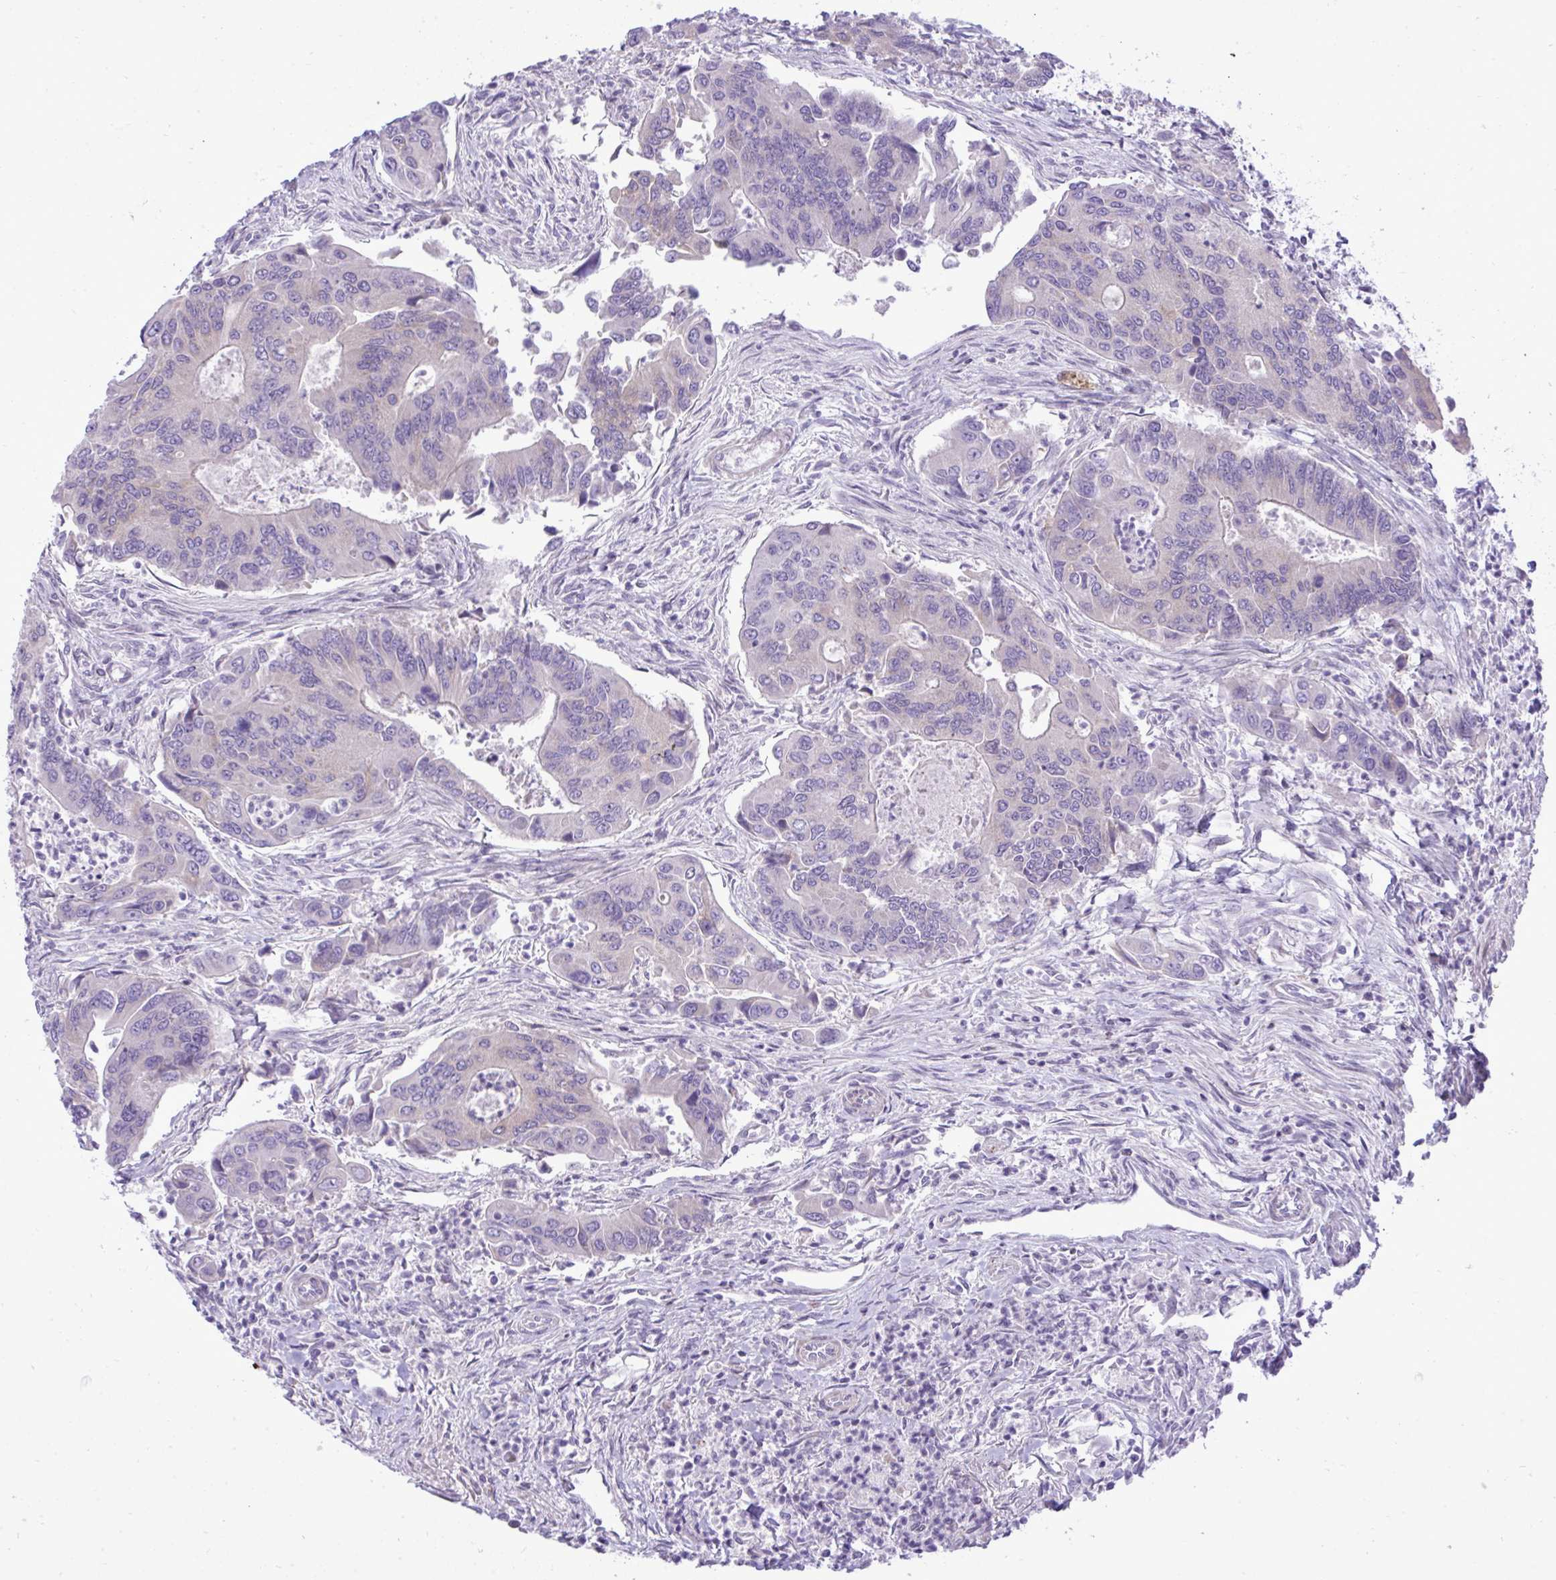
{"staining": {"intensity": "negative", "quantity": "none", "location": "none"}, "tissue": "colorectal cancer", "cell_type": "Tumor cells", "image_type": "cancer", "snomed": [{"axis": "morphology", "description": "Adenocarcinoma, NOS"}, {"axis": "topography", "description": "Colon"}], "caption": "IHC photomicrograph of human colorectal cancer (adenocarcinoma) stained for a protein (brown), which exhibits no positivity in tumor cells.", "gene": "SPAG1", "patient": {"sex": "female", "age": 67}}